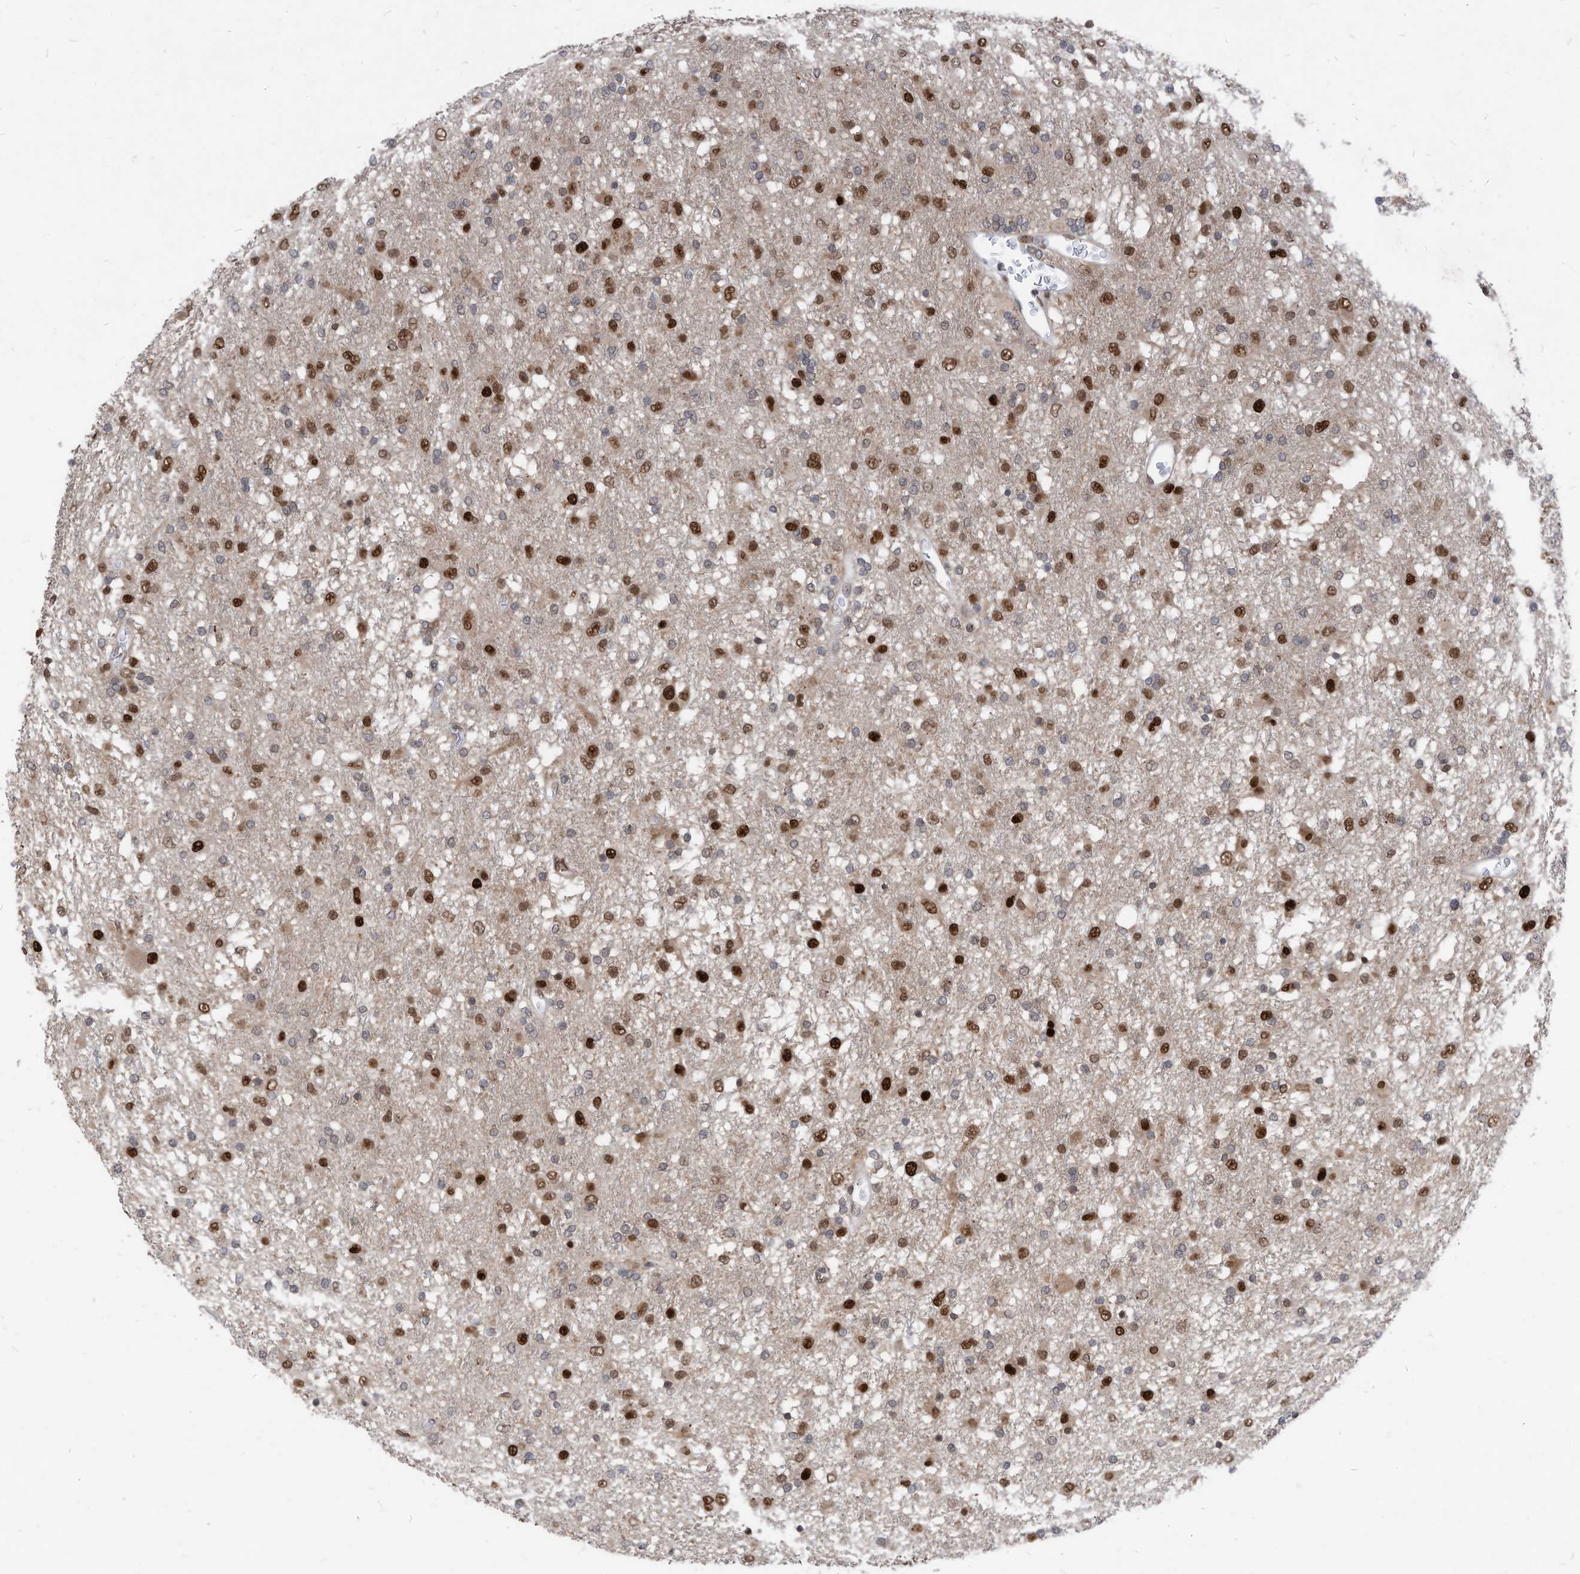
{"staining": {"intensity": "strong", "quantity": "25%-75%", "location": "nuclear"}, "tissue": "glioma", "cell_type": "Tumor cells", "image_type": "cancer", "snomed": [{"axis": "morphology", "description": "Glioma, malignant, Low grade"}, {"axis": "topography", "description": "Brain"}], "caption": "This photomicrograph shows IHC staining of malignant glioma (low-grade), with high strong nuclear staining in about 25%-75% of tumor cells.", "gene": "KPNB1", "patient": {"sex": "male", "age": 65}}